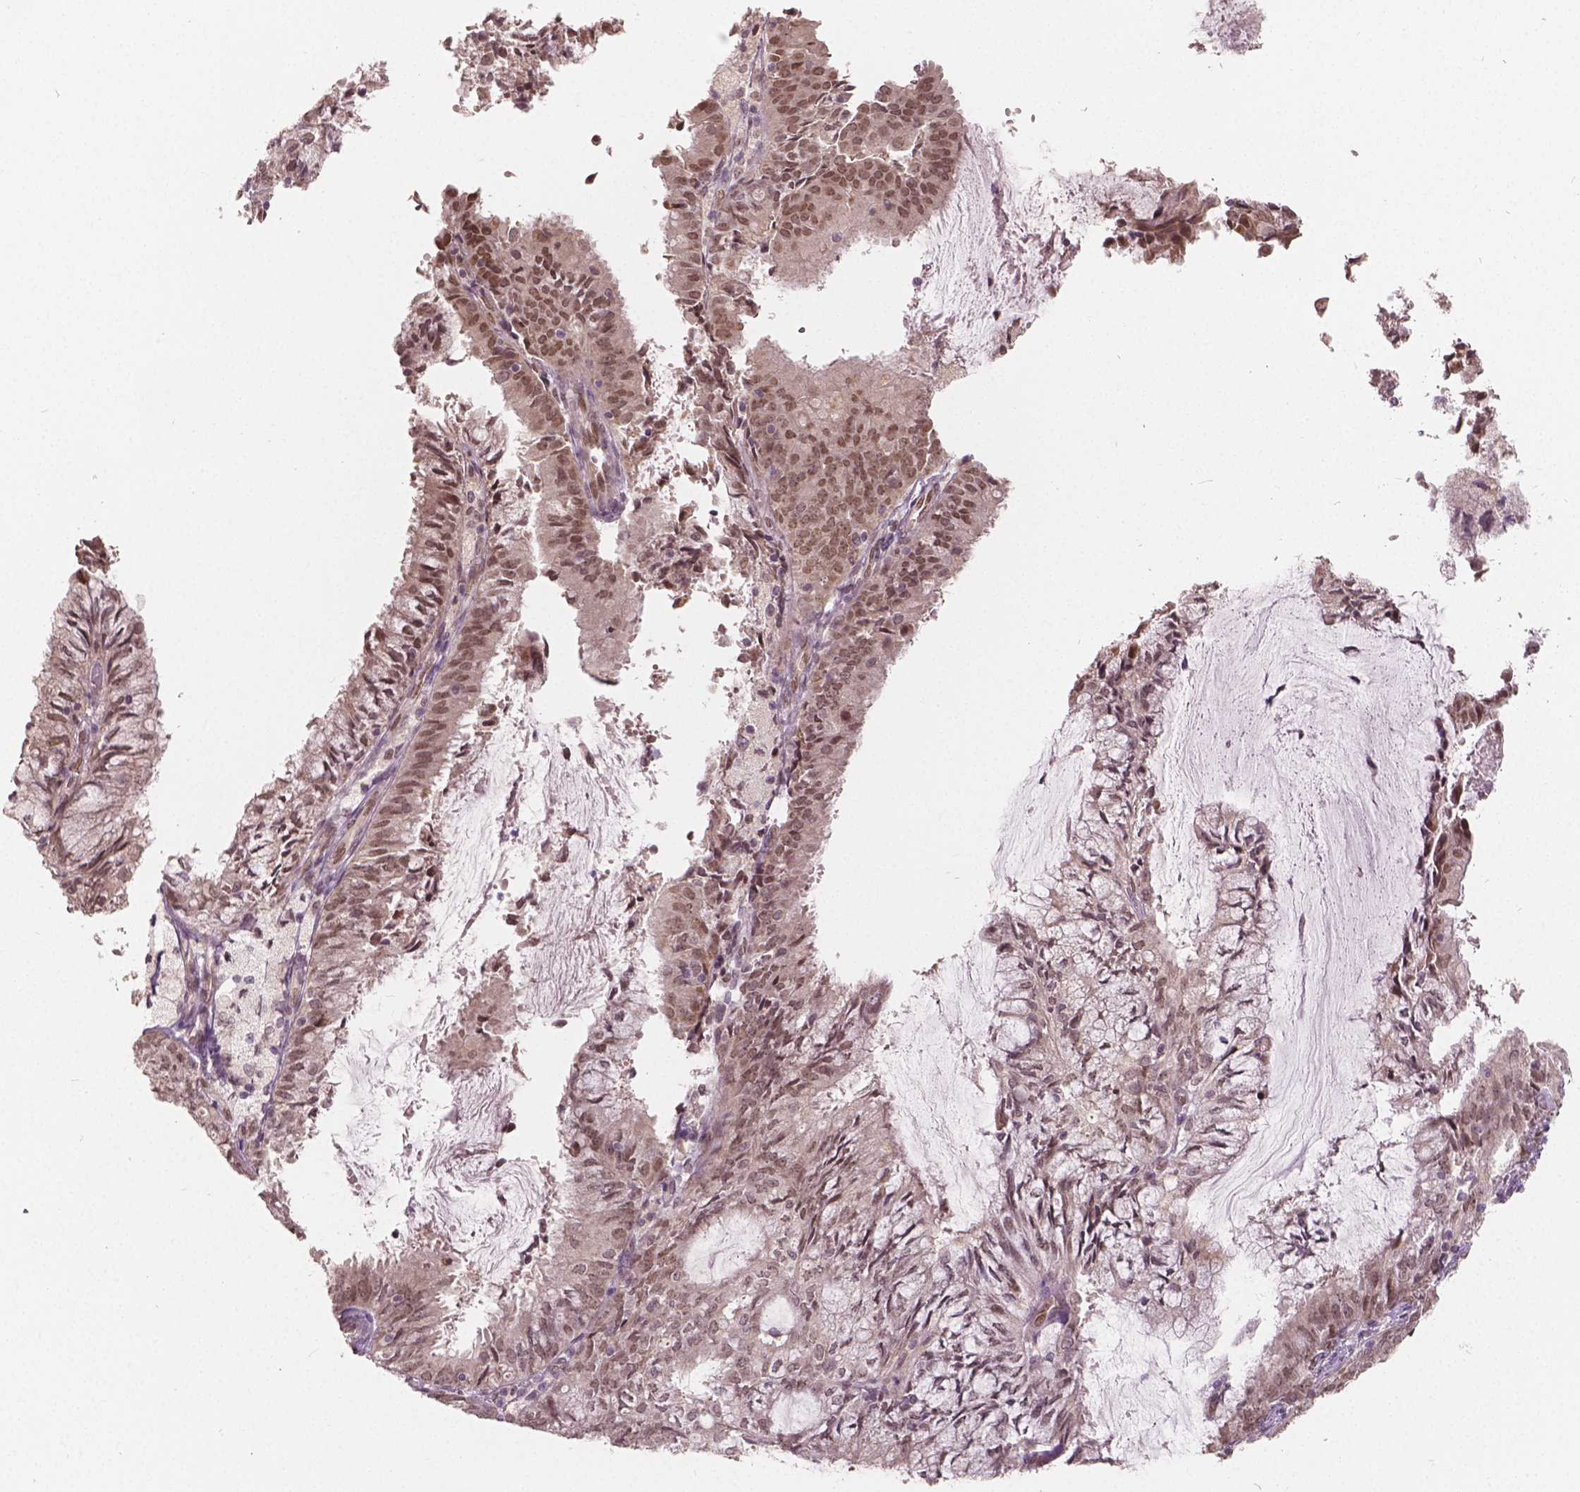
{"staining": {"intensity": "weak", "quantity": ">75%", "location": "nuclear"}, "tissue": "endometrial cancer", "cell_type": "Tumor cells", "image_type": "cancer", "snomed": [{"axis": "morphology", "description": "Adenocarcinoma, NOS"}, {"axis": "topography", "description": "Endometrium"}], "caption": "Weak nuclear expression is present in approximately >75% of tumor cells in endometrial cancer. (DAB IHC, brown staining for protein, blue staining for nuclei).", "gene": "HMBOX1", "patient": {"sex": "female", "age": 57}}